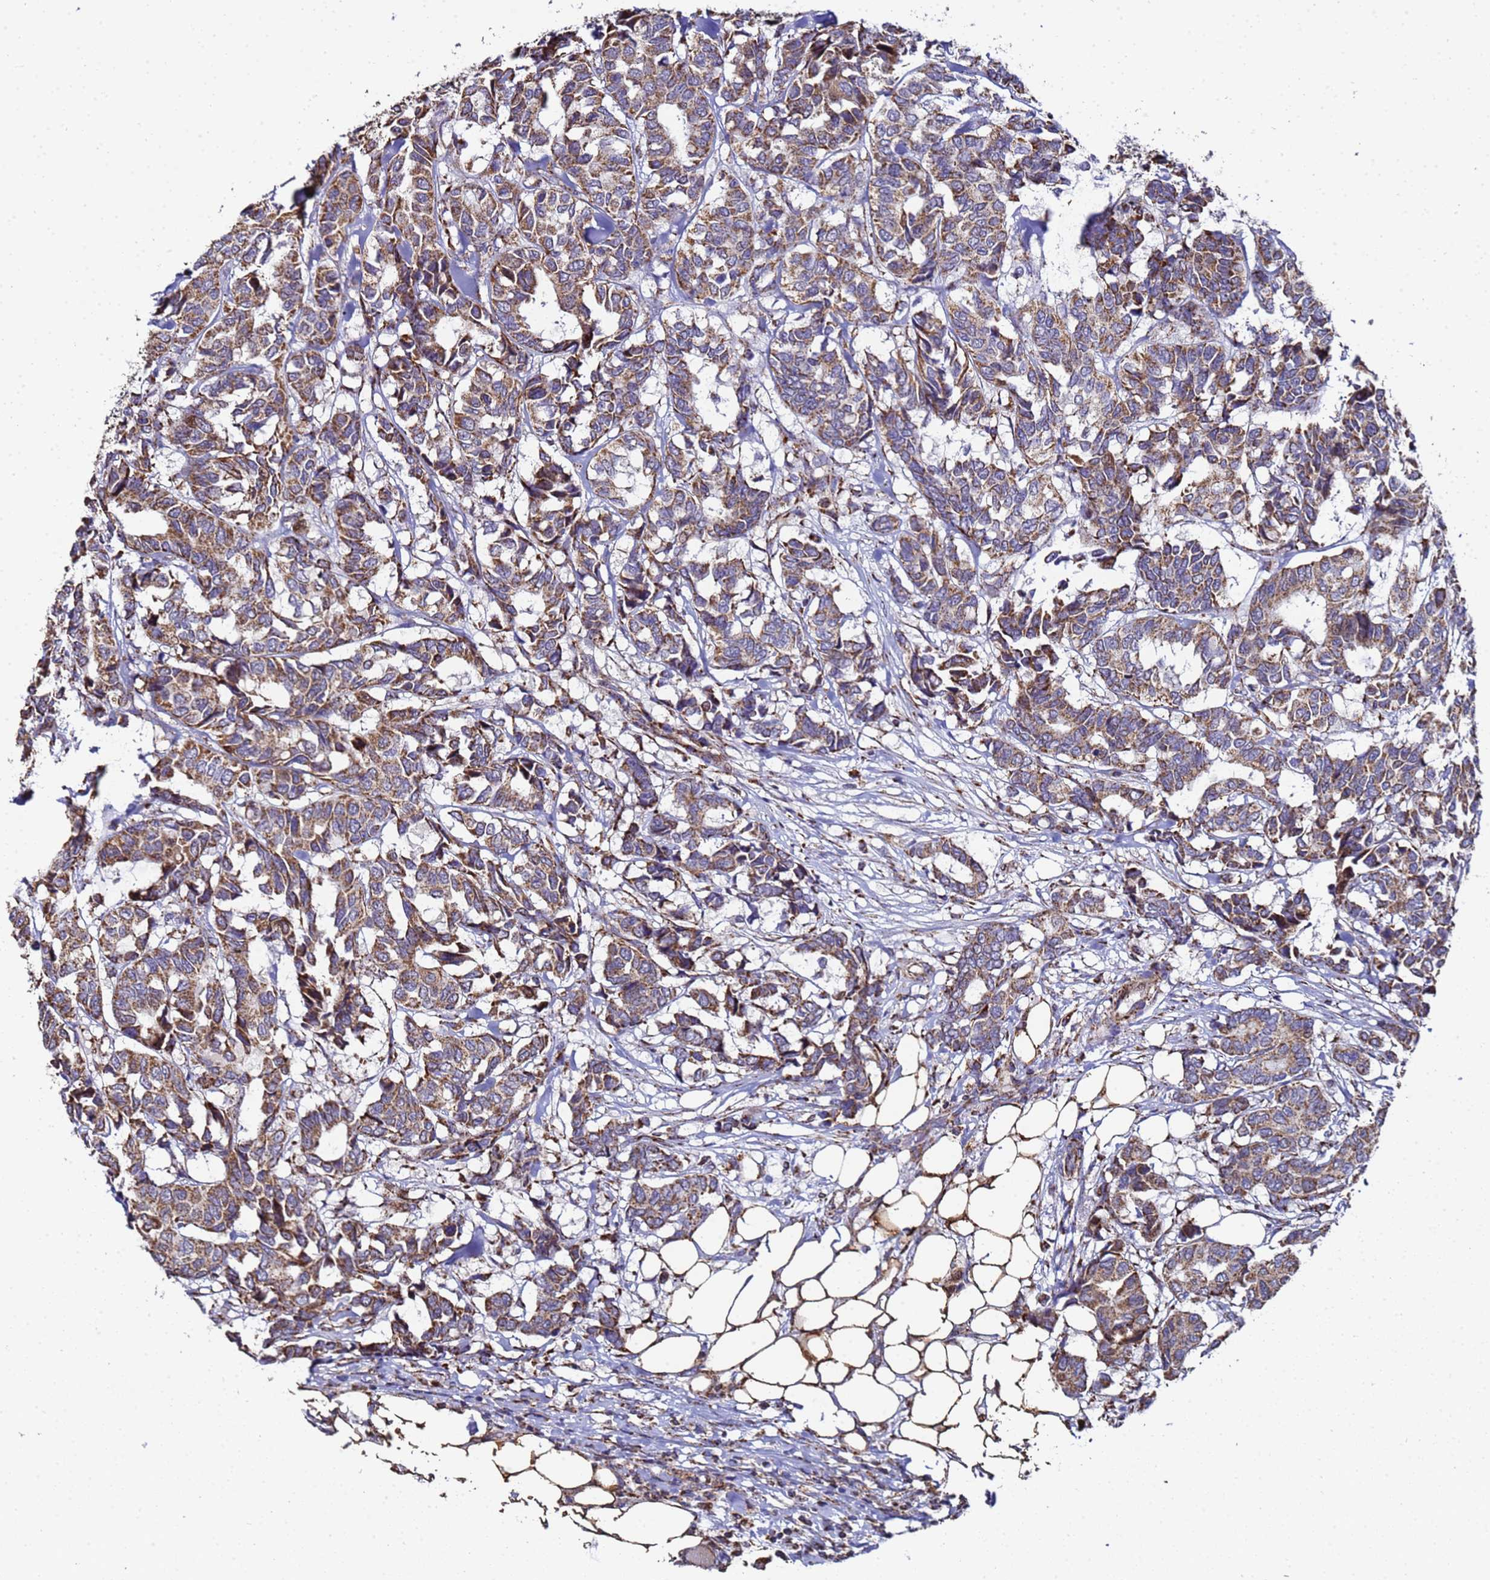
{"staining": {"intensity": "moderate", "quantity": ">75%", "location": "cytoplasmic/membranous"}, "tissue": "breast cancer", "cell_type": "Tumor cells", "image_type": "cancer", "snomed": [{"axis": "morphology", "description": "Duct carcinoma"}, {"axis": "topography", "description": "Breast"}], "caption": "A micrograph of human breast cancer stained for a protein shows moderate cytoplasmic/membranous brown staining in tumor cells.", "gene": "MRPS12", "patient": {"sex": "female", "age": 87}}